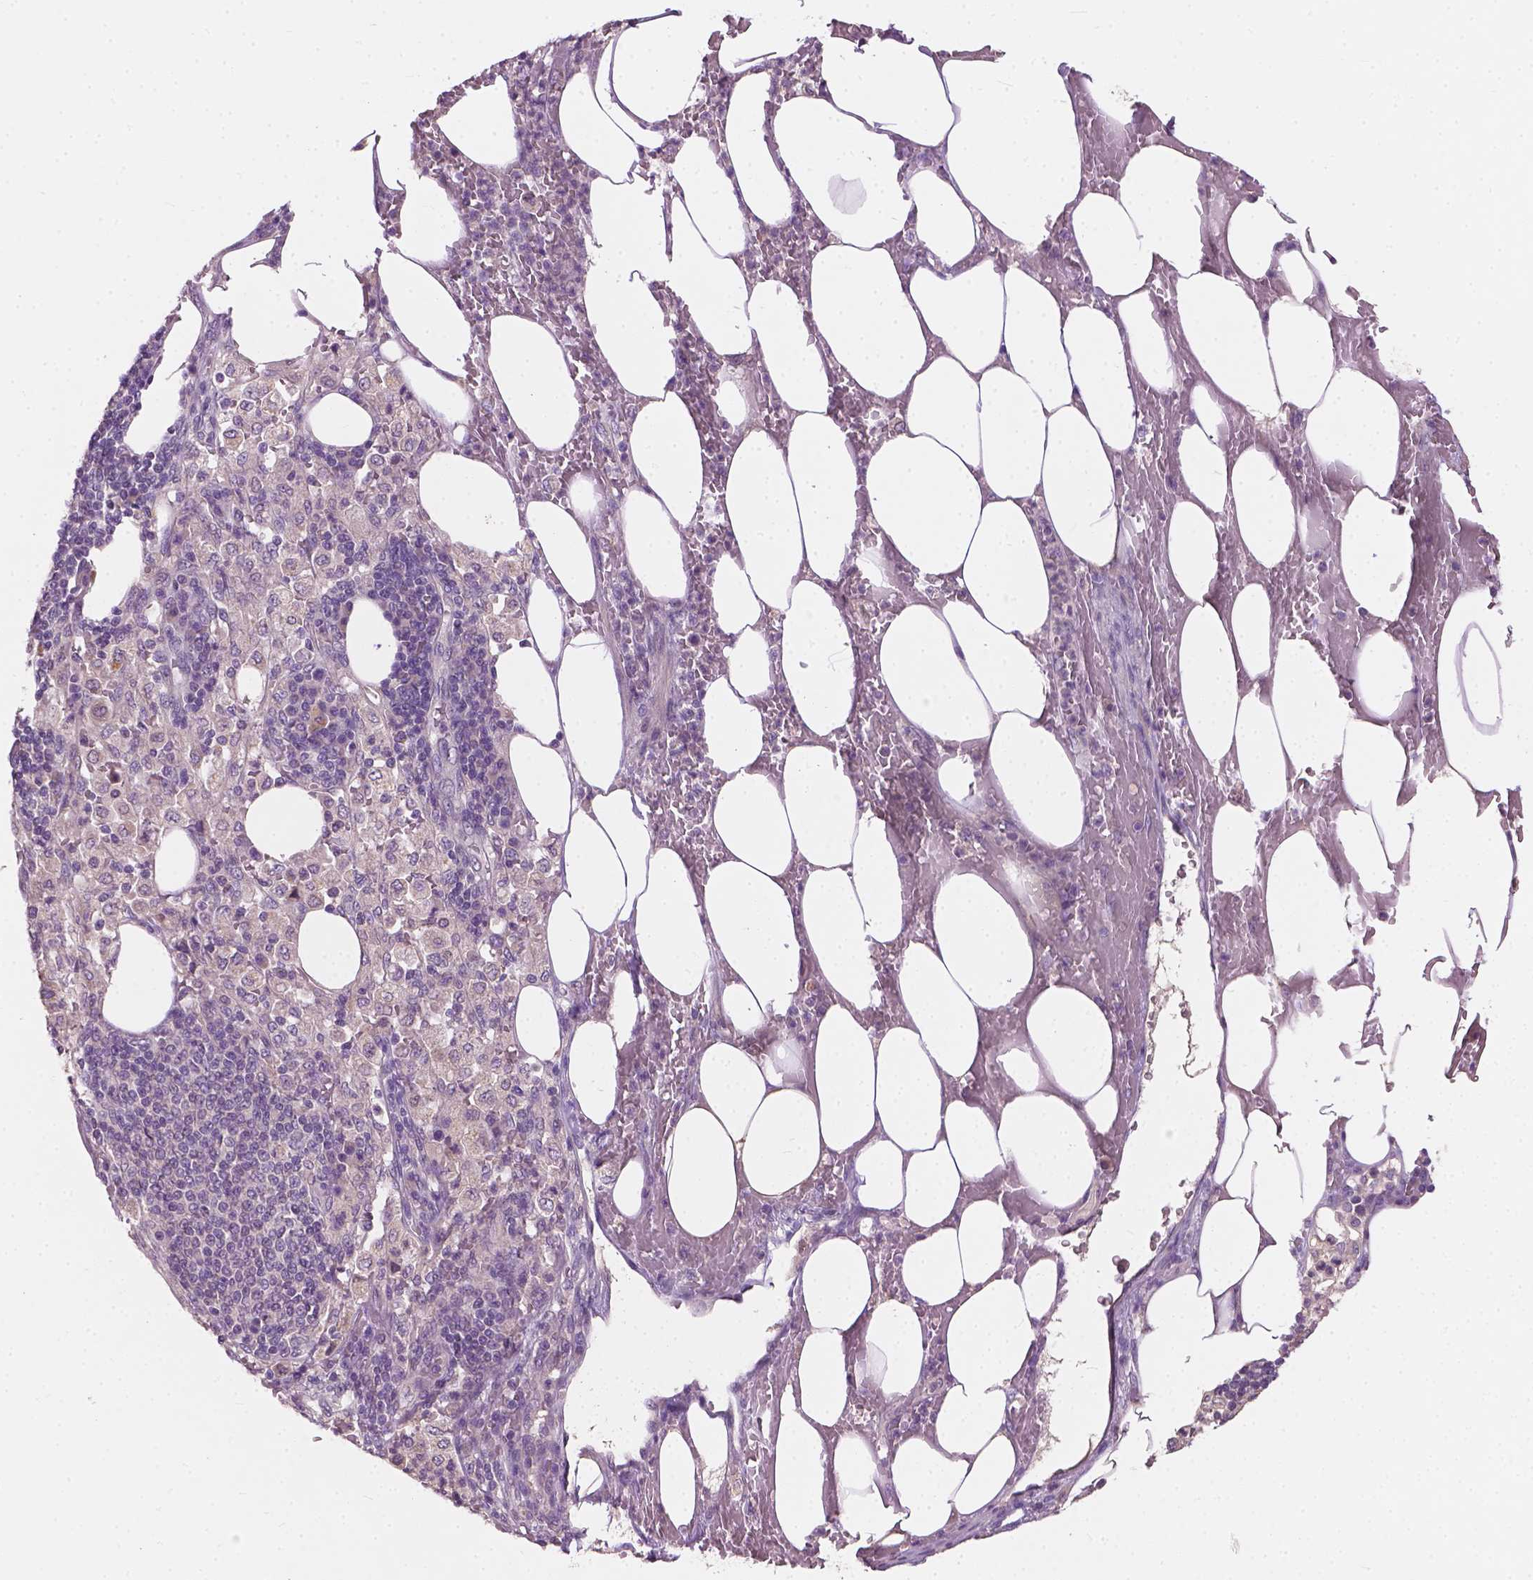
{"staining": {"intensity": "negative", "quantity": "none", "location": "none"}, "tissue": "pancreatic cancer", "cell_type": "Tumor cells", "image_type": "cancer", "snomed": [{"axis": "morphology", "description": "Adenocarcinoma, NOS"}, {"axis": "topography", "description": "Pancreas"}], "caption": "Tumor cells are negative for brown protein staining in pancreatic cancer (adenocarcinoma). (DAB (3,3'-diaminobenzidine) immunohistochemistry (IHC) with hematoxylin counter stain).", "gene": "KRT17", "patient": {"sex": "female", "age": 61}}